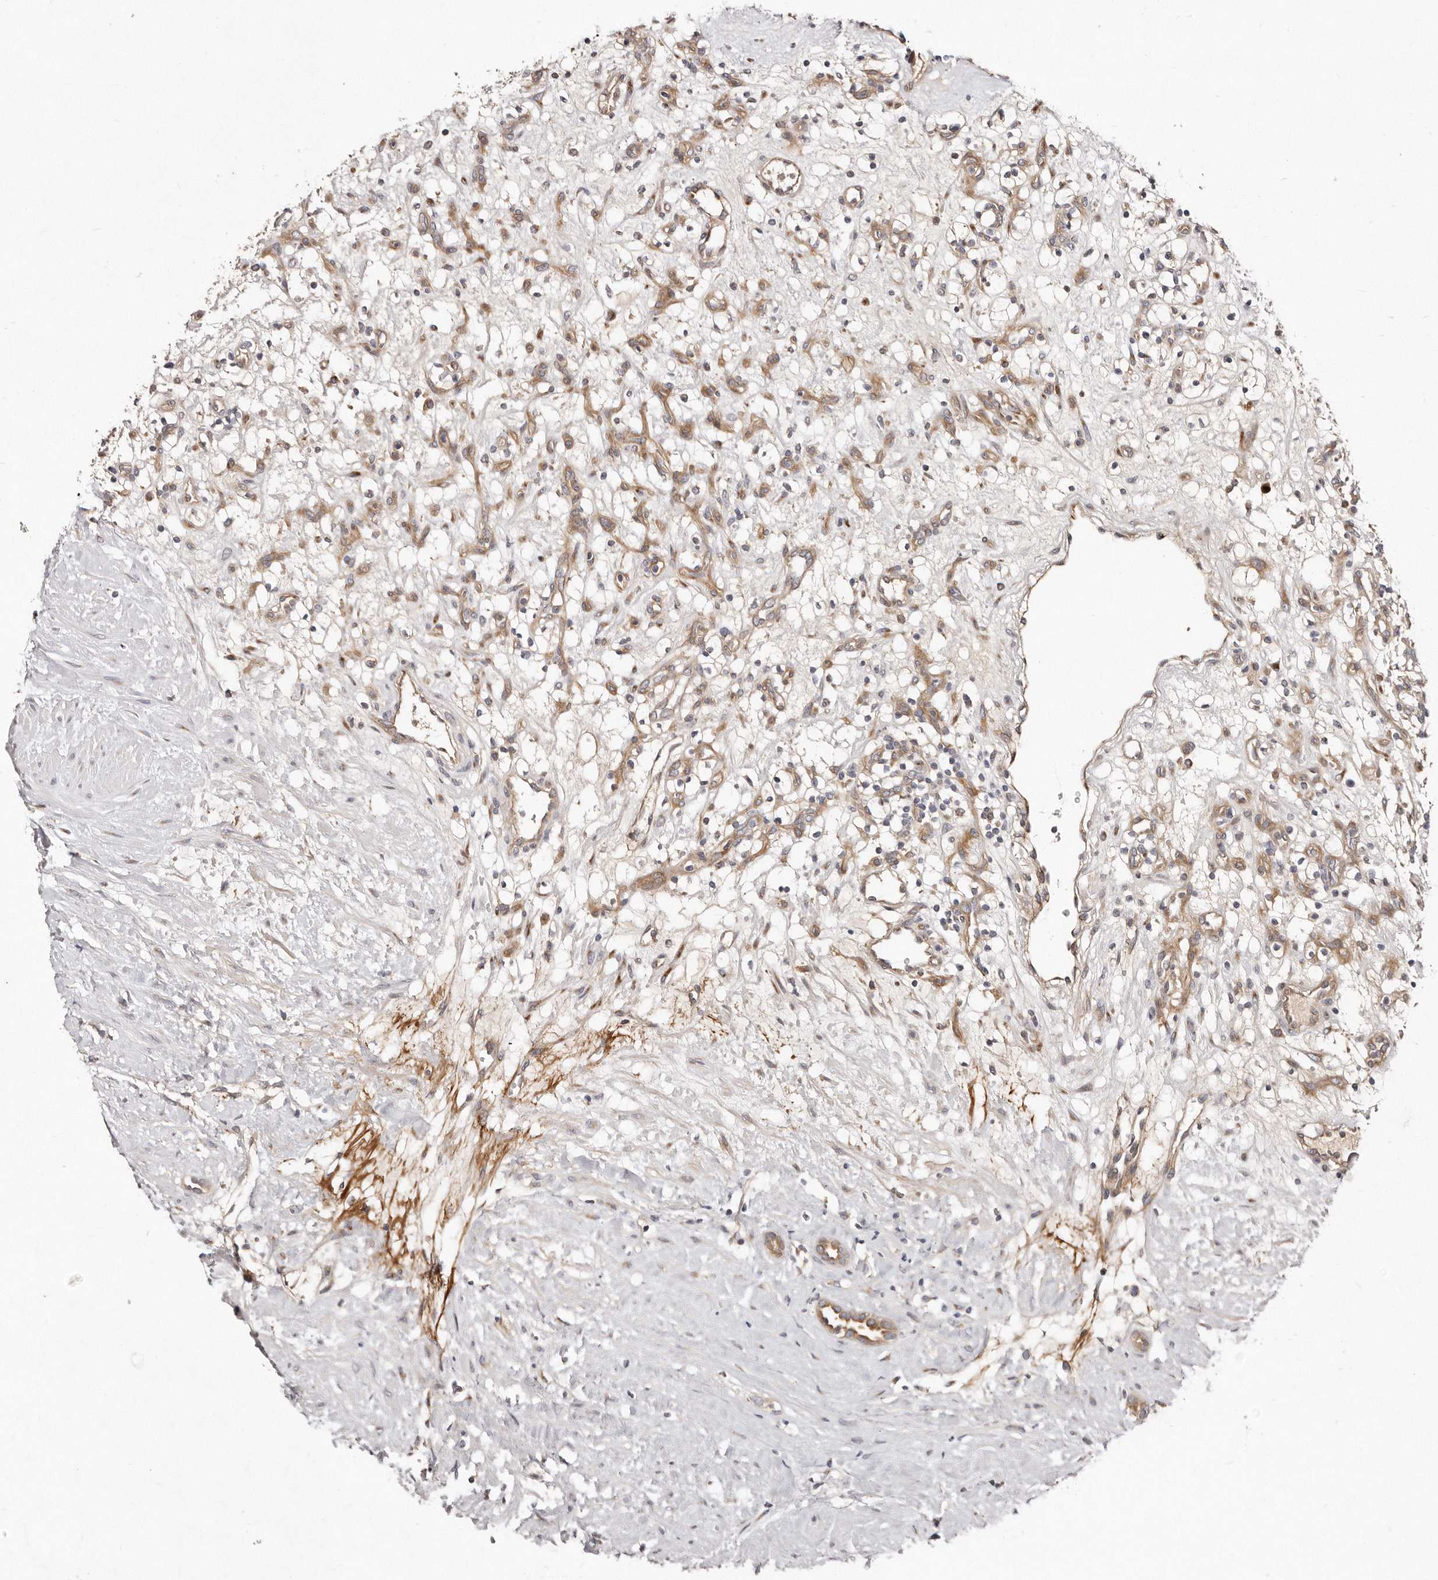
{"staining": {"intensity": "weak", "quantity": "<25%", "location": "cytoplasmic/membranous"}, "tissue": "renal cancer", "cell_type": "Tumor cells", "image_type": "cancer", "snomed": [{"axis": "morphology", "description": "Adenocarcinoma, NOS"}, {"axis": "topography", "description": "Kidney"}], "caption": "There is no significant positivity in tumor cells of renal cancer (adenocarcinoma).", "gene": "DACT2", "patient": {"sex": "female", "age": 57}}